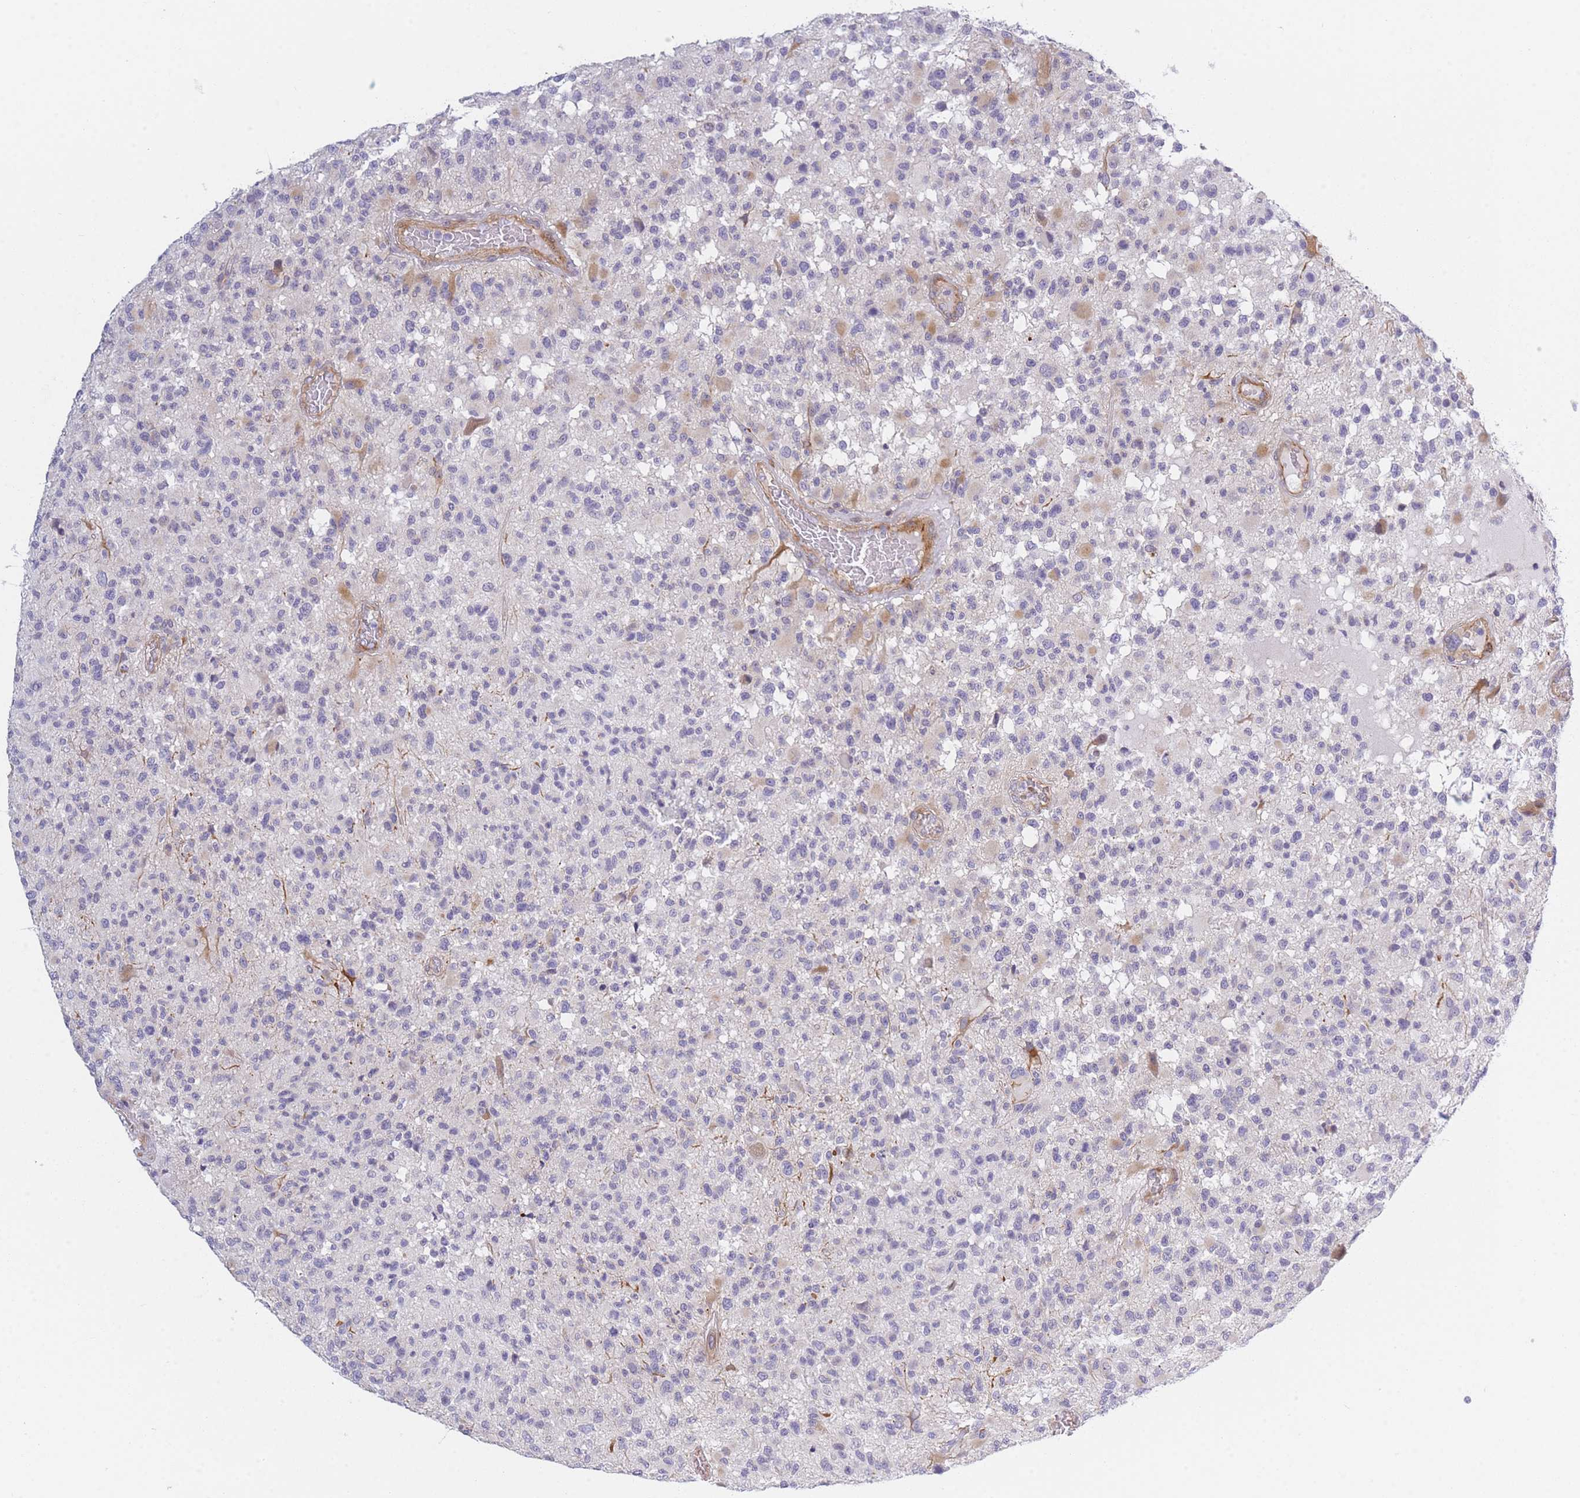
{"staining": {"intensity": "negative", "quantity": "none", "location": "none"}, "tissue": "glioma", "cell_type": "Tumor cells", "image_type": "cancer", "snomed": [{"axis": "morphology", "description": "Glioma, malignant, High grade"}, {"axis": "morphology", "description": "Glioblastoma, NOS"}, {"axis": "topography", "description": "Brain"}], "caption": "DAB (3,3'-diaminobenzidine) immunohistochemical staining of human glioblastoma shows no significant positivity in tumor cells.", "gene": "SLC7A6", "patient": {"sex": "male", "age": 60}}